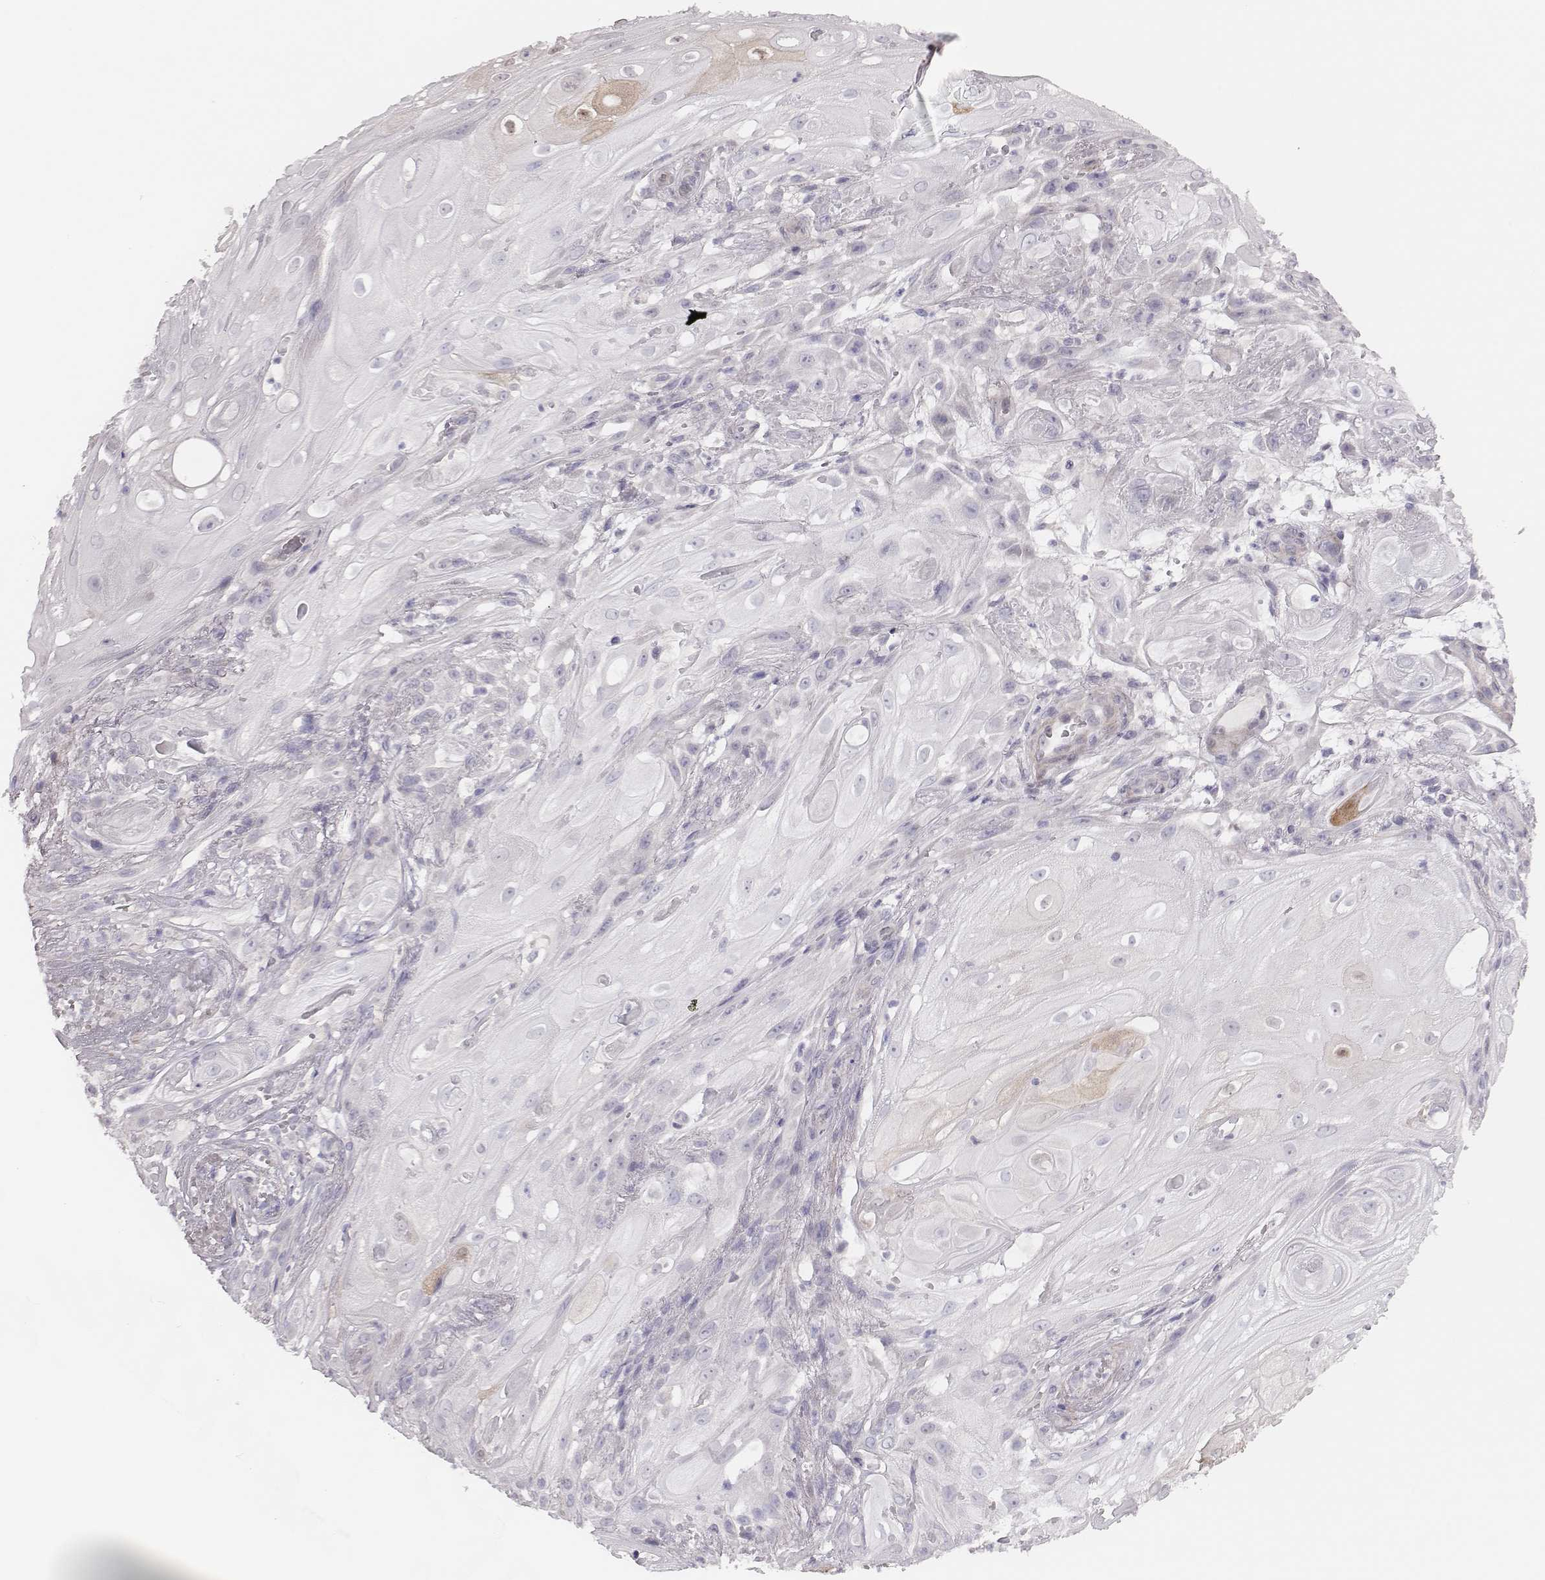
{"staining": {"intensity": "negative", "quantity": "none", "location": "none"}, "tissue": "skin cancer", "cell_type": "Tumor cells", "image_type": "cancer", "snomed": [{"axis": "morphology", "description": "Squamous cell carcinoma, NOS"}, {"axis": "topography", "description": "Skin"}], "caption": "There is no significant expression in tumor cells of skin squamous cell carcinoma.", "gene": "SCML2", "patient": {"sex": "male", "age": 62}}